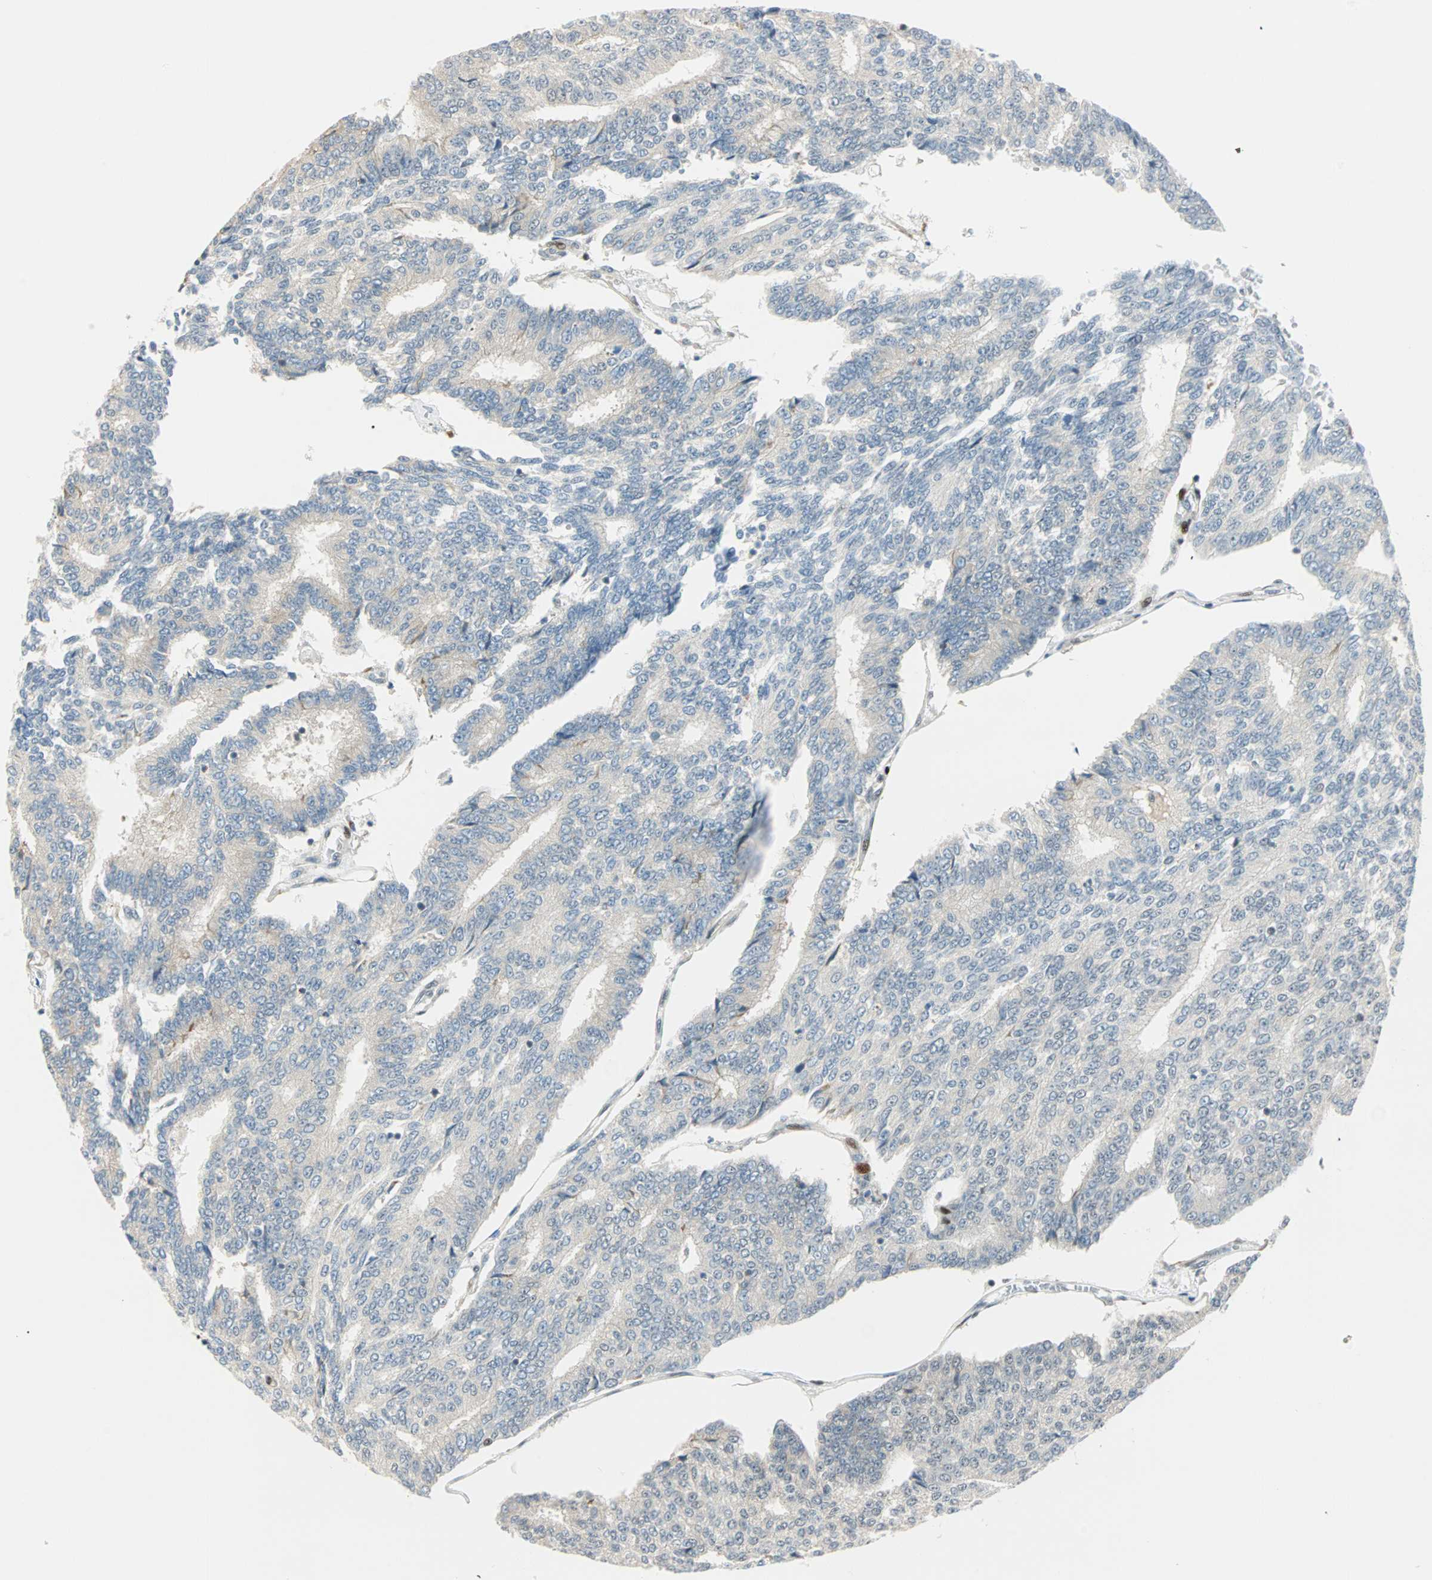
{"staining": {"intensity": "negative", "quantity": "none", "location": "none"}, "tissue": "prostate cancer", "cell_type": "Tumor cells", "image_type": "cancer", "snomed": [{"axis": "morphology", "description": "Adenocarcinoma, High grade"}, {"axis": "topography", "description": "Prostate"}], "caption": "Protein analysis of prostate adenocarcinoma (high-grade) shows no significant positivity in tumor cells. (Immunohistochemistry (ihc), brightfield microscopy, high magnification).", "gene": "MSX2", "patient": {"sex": "male", "age": 55}}